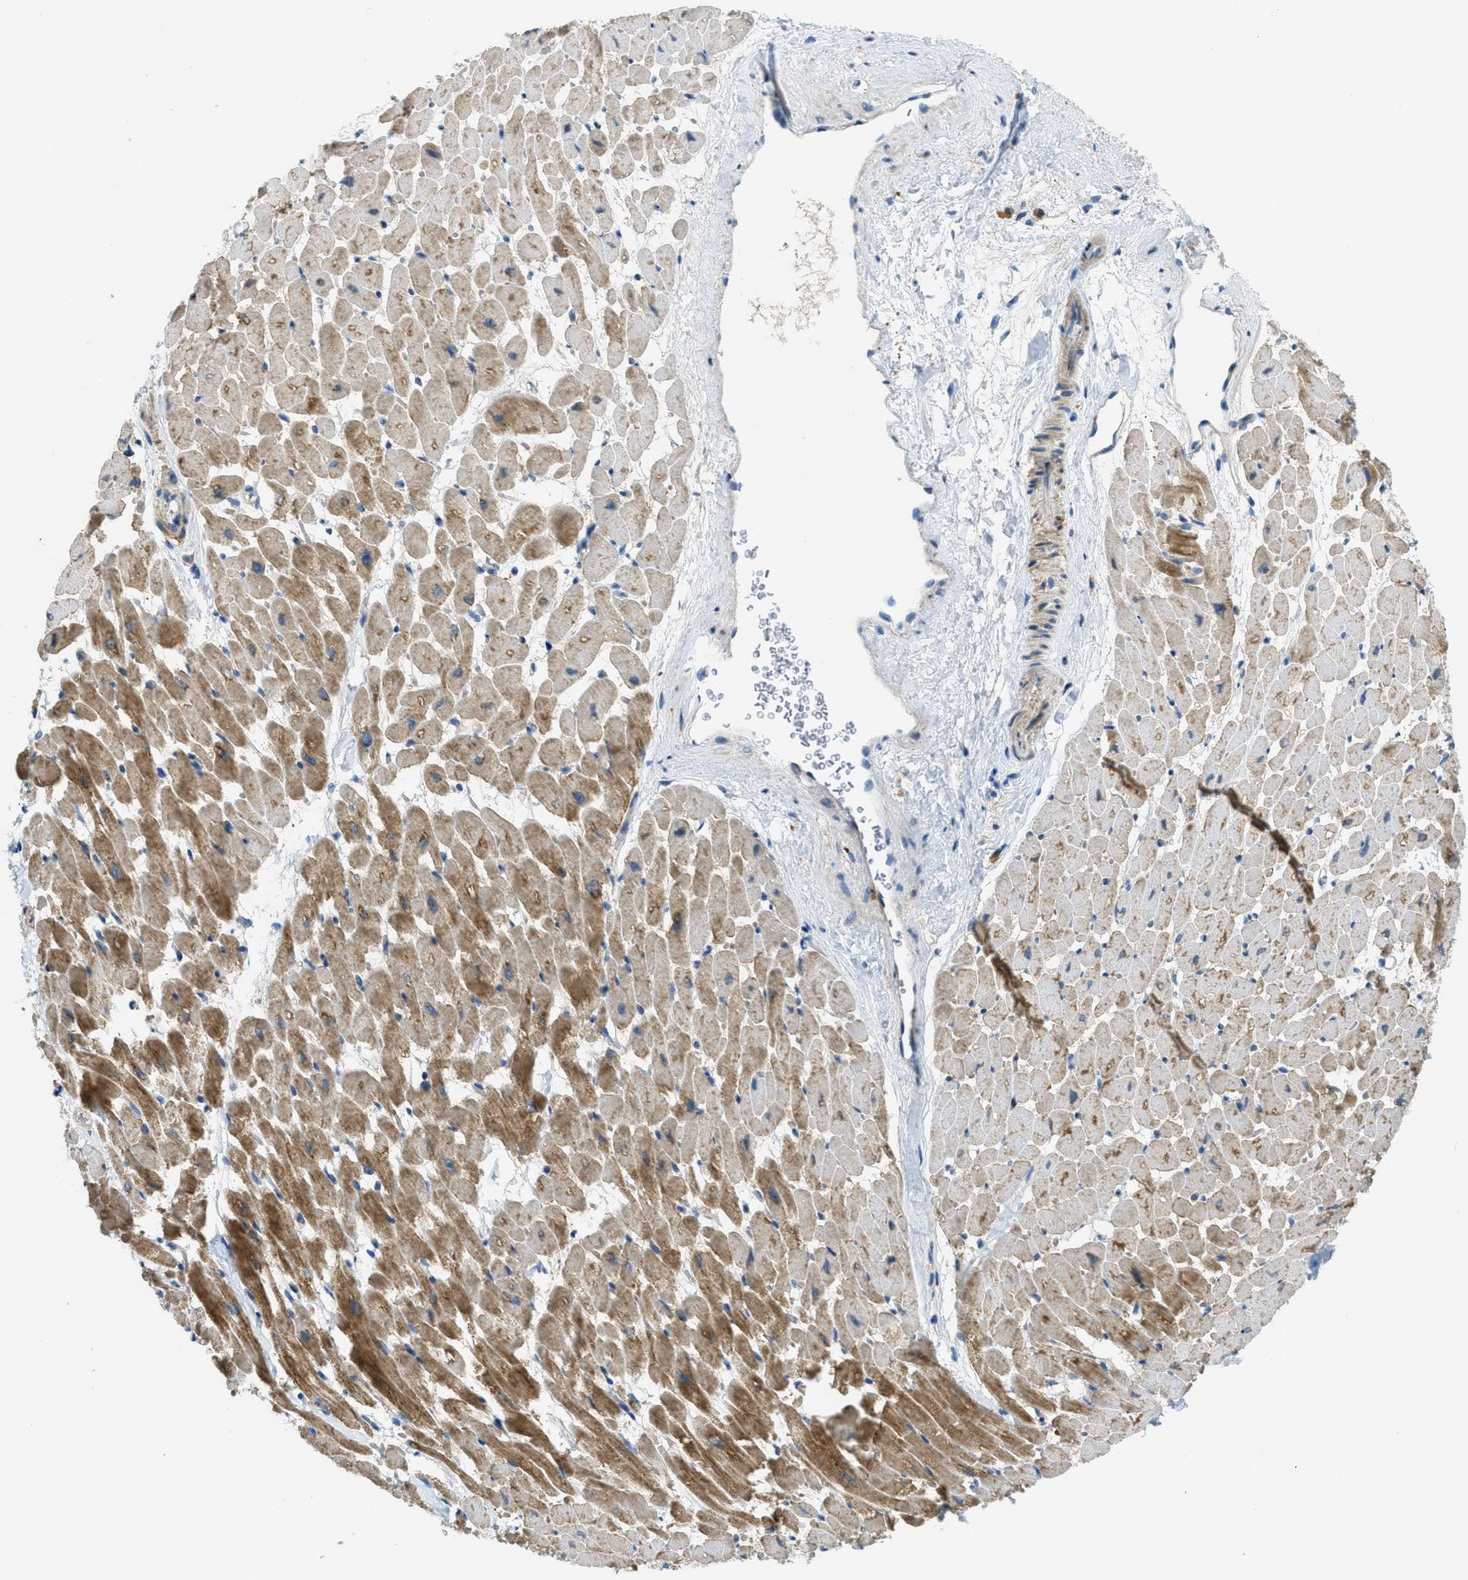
{"staining": {"intensity": "moderate", "quantity": ">75%", "location": "cytoplasmic/membranous"}, "tissue": "heart muscle", "cell_type": "Cardiomyocytes", "image_type": "normal", "snomed": [{"axis": "morphology", "description": "Normal tissue, NOS"}, {"axis": "topography", "description": "Heart"}], "caption": "A high-resolution histopathology image shows immunohistochemistry staining of benign heart muscle, which exhibits moderate cytoplasmic/membranous staining in approximately >75% of cardiomyocytes. (DAB IHC, brown staining for protein, blue staining for nuclei).", "gene": "RFFL", "patient": {"sex": "male", "age": 45}}